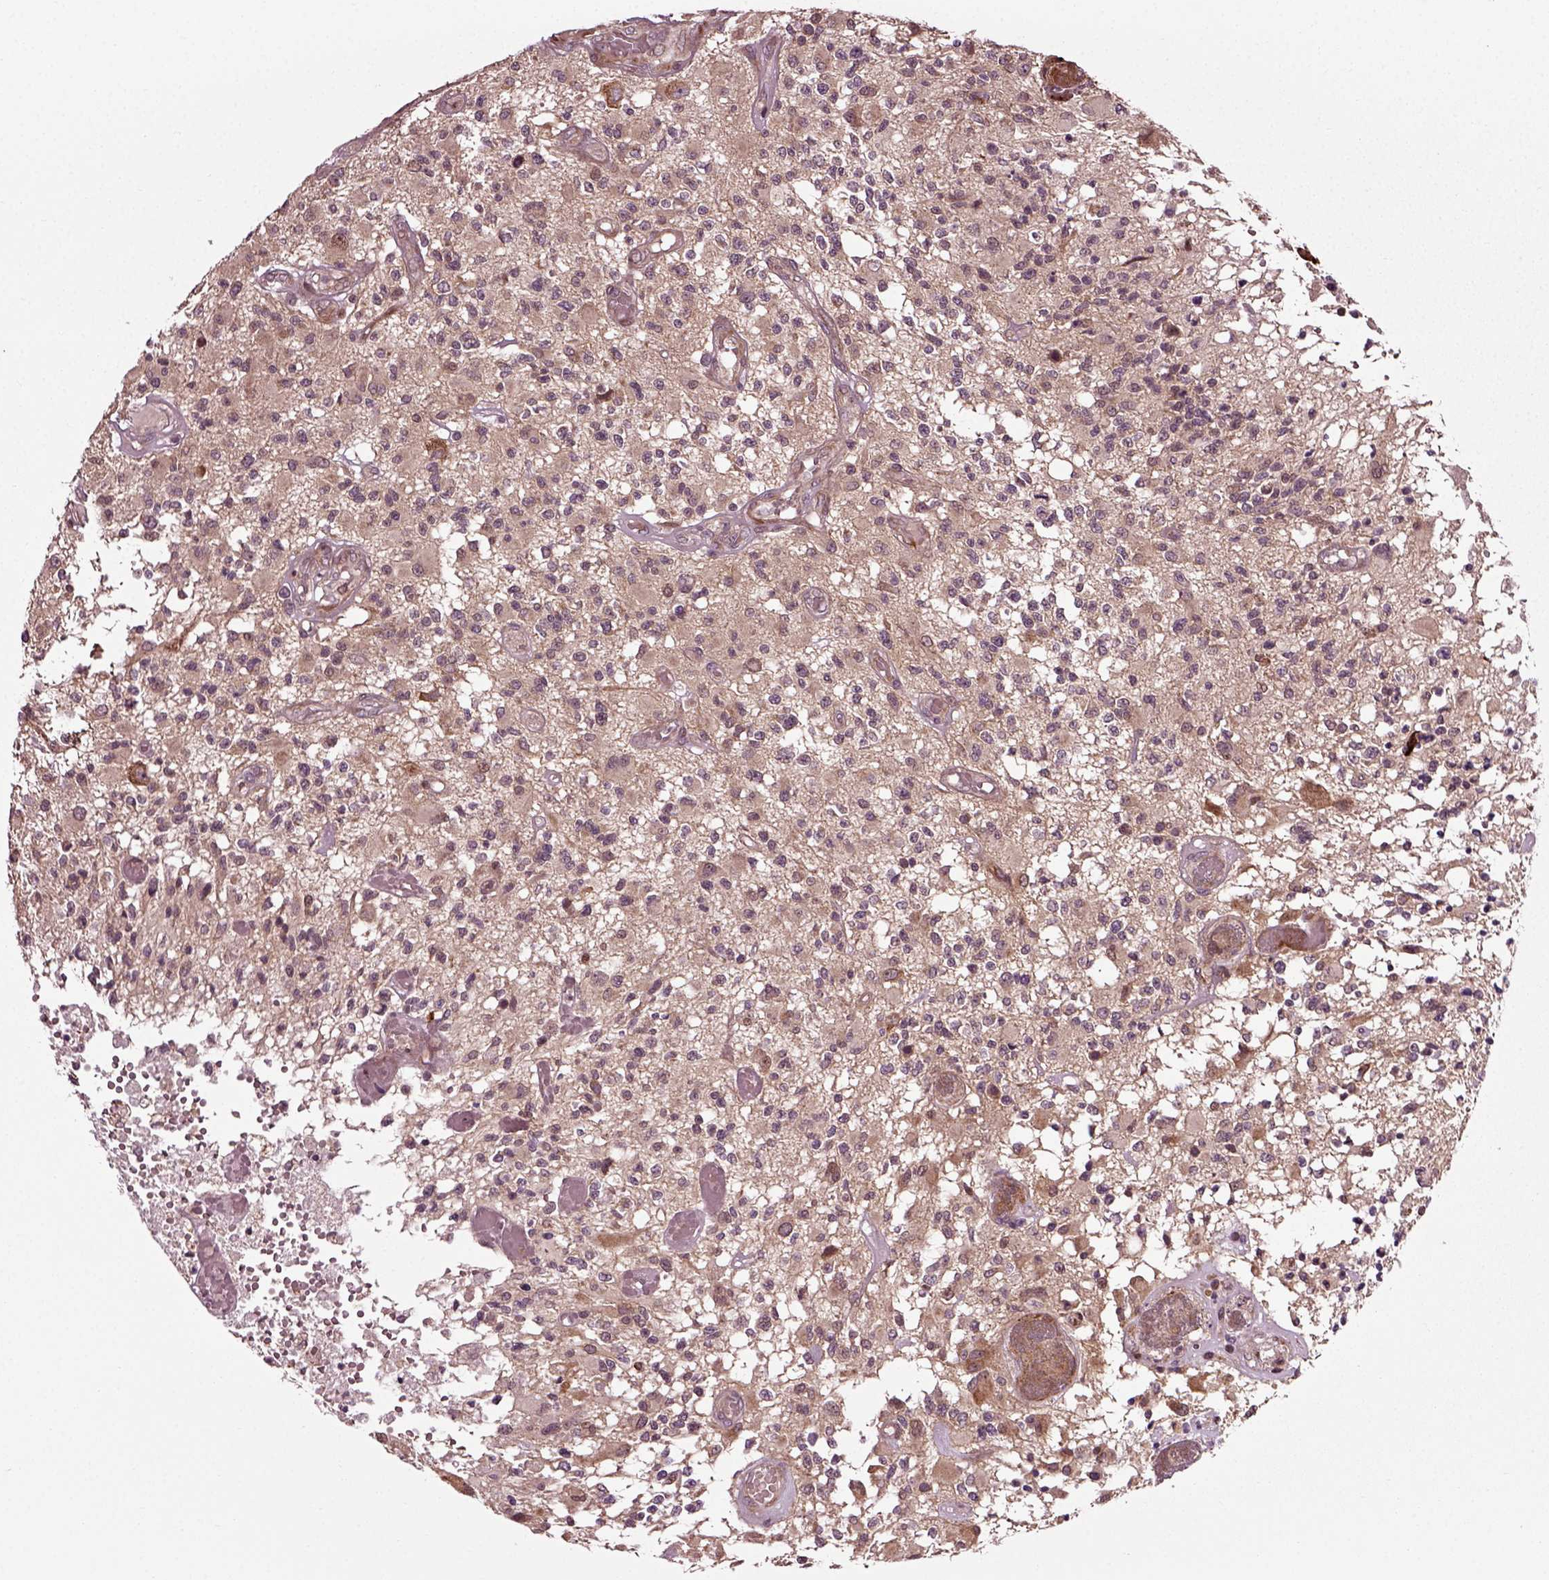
{"staining": {"intensity": "negative", "quantity": "none", "location": "none"}, "tissue": "glioma", "cell_type": "Tumor cells", "image_type": "cancer", "snomed": [{"axis": "morphology", "description": "Glioma, malignant, High grade"}, {"axis": "topography", "description": "Brain"}], "caption": "Human malignant high-grade glioma stained for a protein using immunohistochemistry (IHC) shows no positivity in tumor cells.", "gene": "PLCD3", "patient": {"sex": "female", "age": 63}}